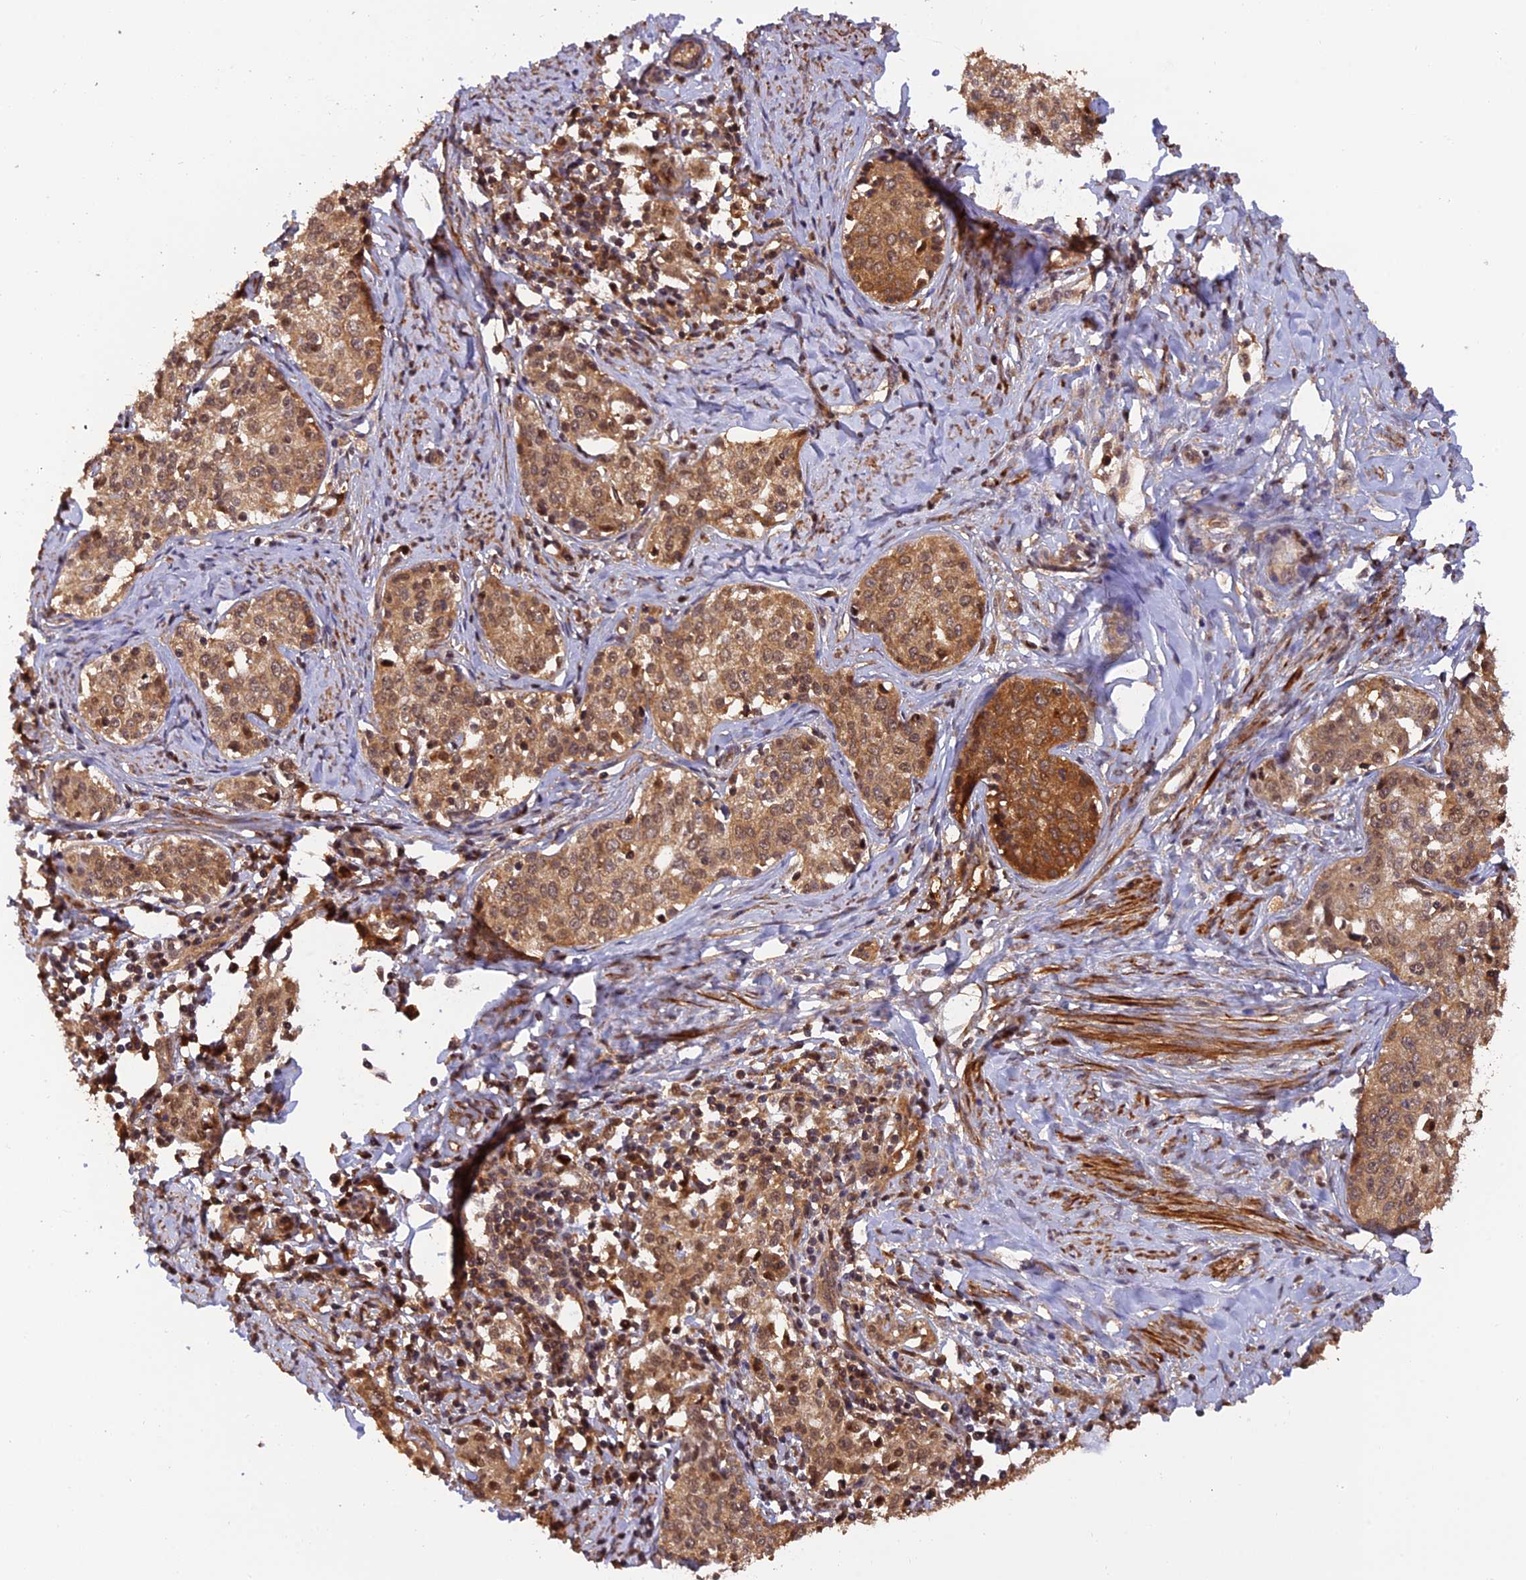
{"staining": {"intensity": "moderate", "quantity": ">75%", "location": "cytoplasmic/membranous,nuclear"}, "tissue": "cervical cancer", "cell_type": "Tumor cells", "image_type": "cancer", "snomed": [{"axis": "morphology", "description": "Squamous cell carcinoma, NOS"}, {"axis": "morphology", "description": "Adenocarcinoma, NOS"}, {"axis": "topography", "description": "Cervix"}], "caption": "The micrograph reveals immunohistochemical staining of adenocarcinoma (cervical). There is moderate cytoplasmic/membranous and nuclear expression is present in approximately >75% of tumor cells.", "gene": "PSMB3", "patient": {"sex": "female", "age": 52}}